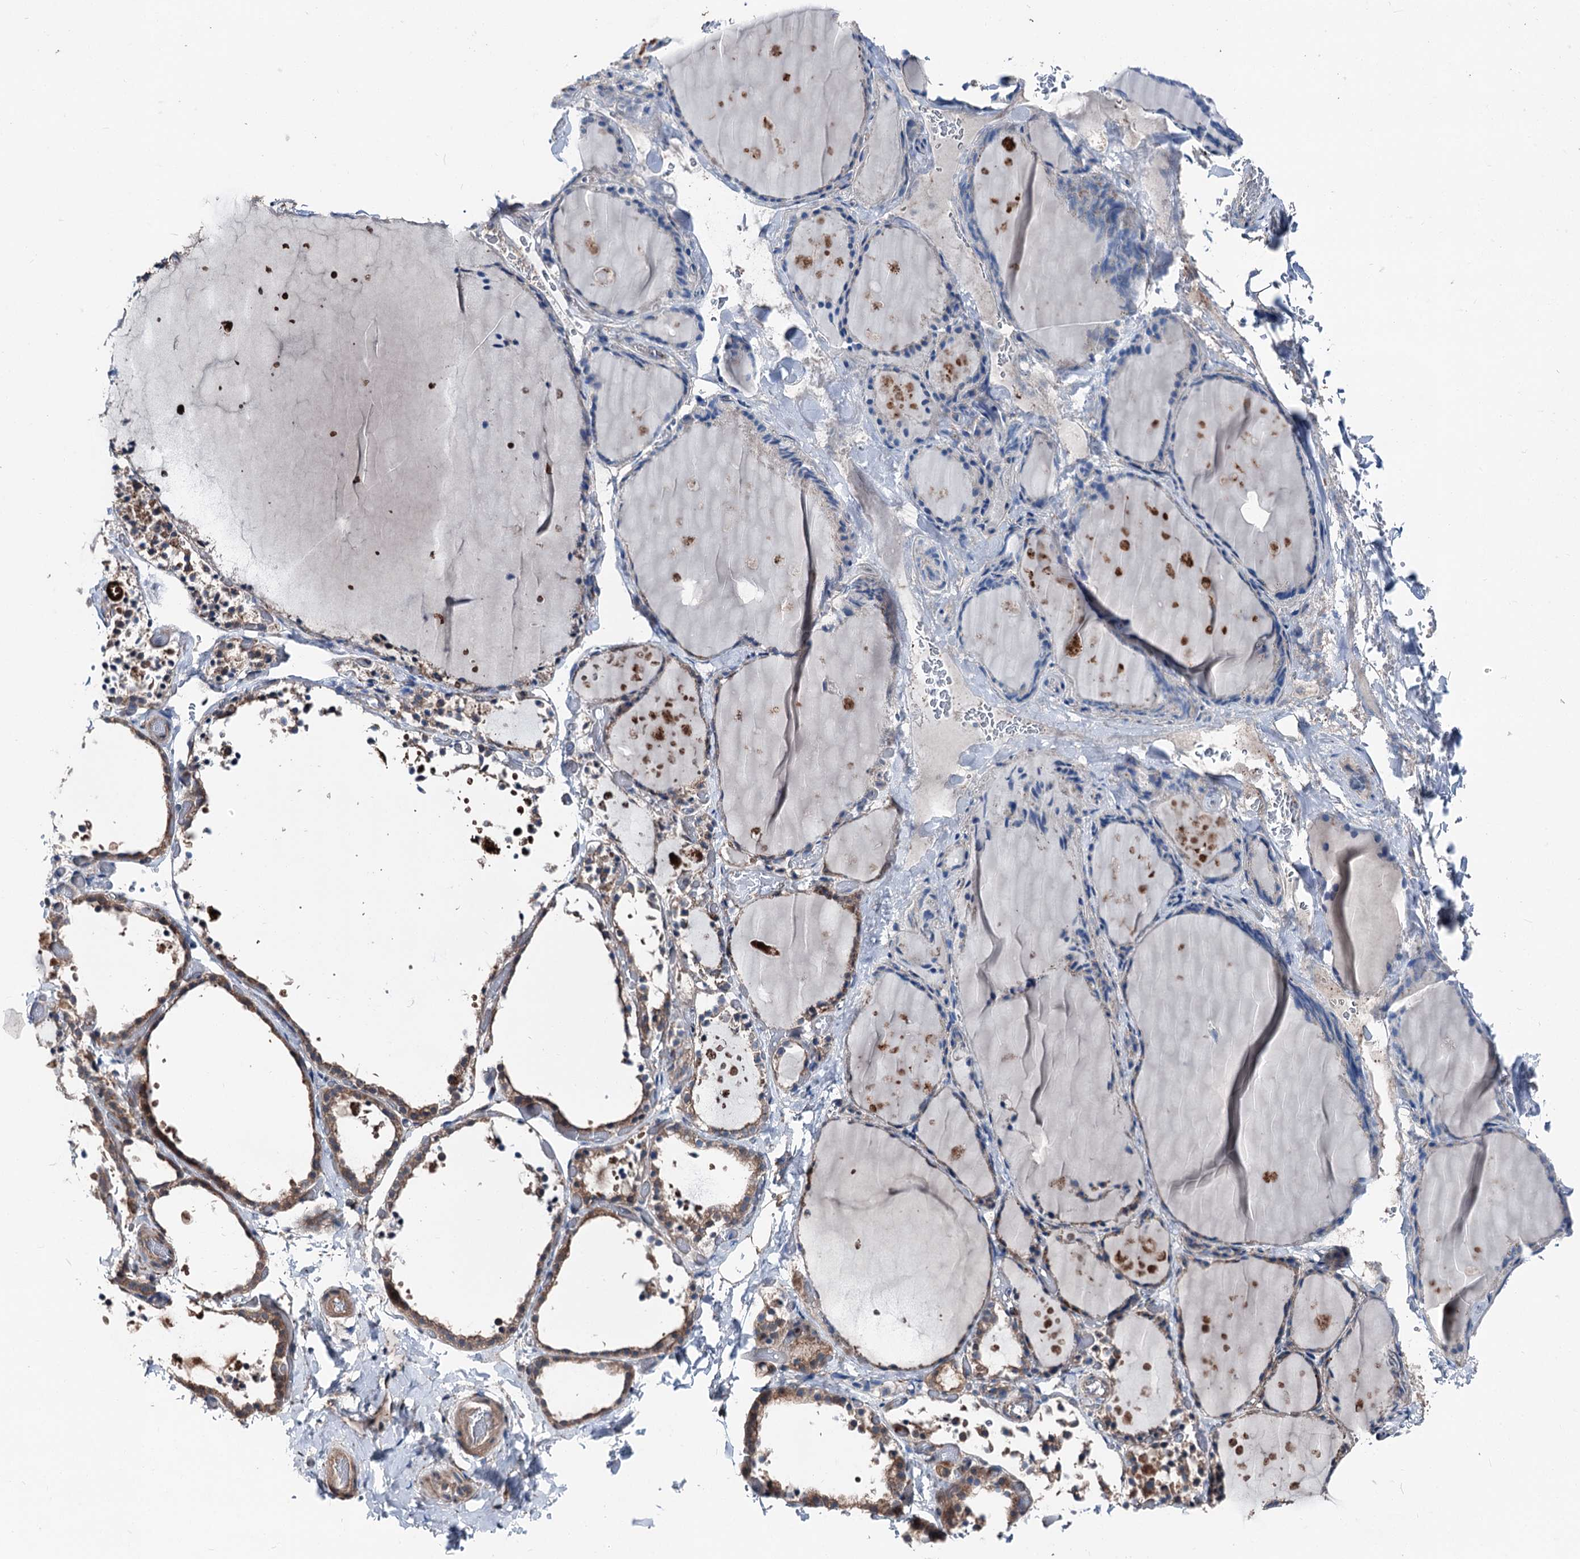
{"staining": {"intensity": "moderate", "quantity": ">75%", "location": "cytoplasmic/membranous"}, "tissue": "thyroid gland", "cell_type": "Glandular cells", "image_type": "normal", "snomed": [{"axis": "morphology", "description": "Normal tissue, NOS"}, {"axis": "topography", "description": "Thyroid gland"}], "caption": "Moderate cytoplasmic/membranous expression for a protein is present in approximately >75% of glandular cells of unremarkable thyroid gland using IHC.", "gene": "PSMD13", "patient": {"sex": "female", "age": 44}}